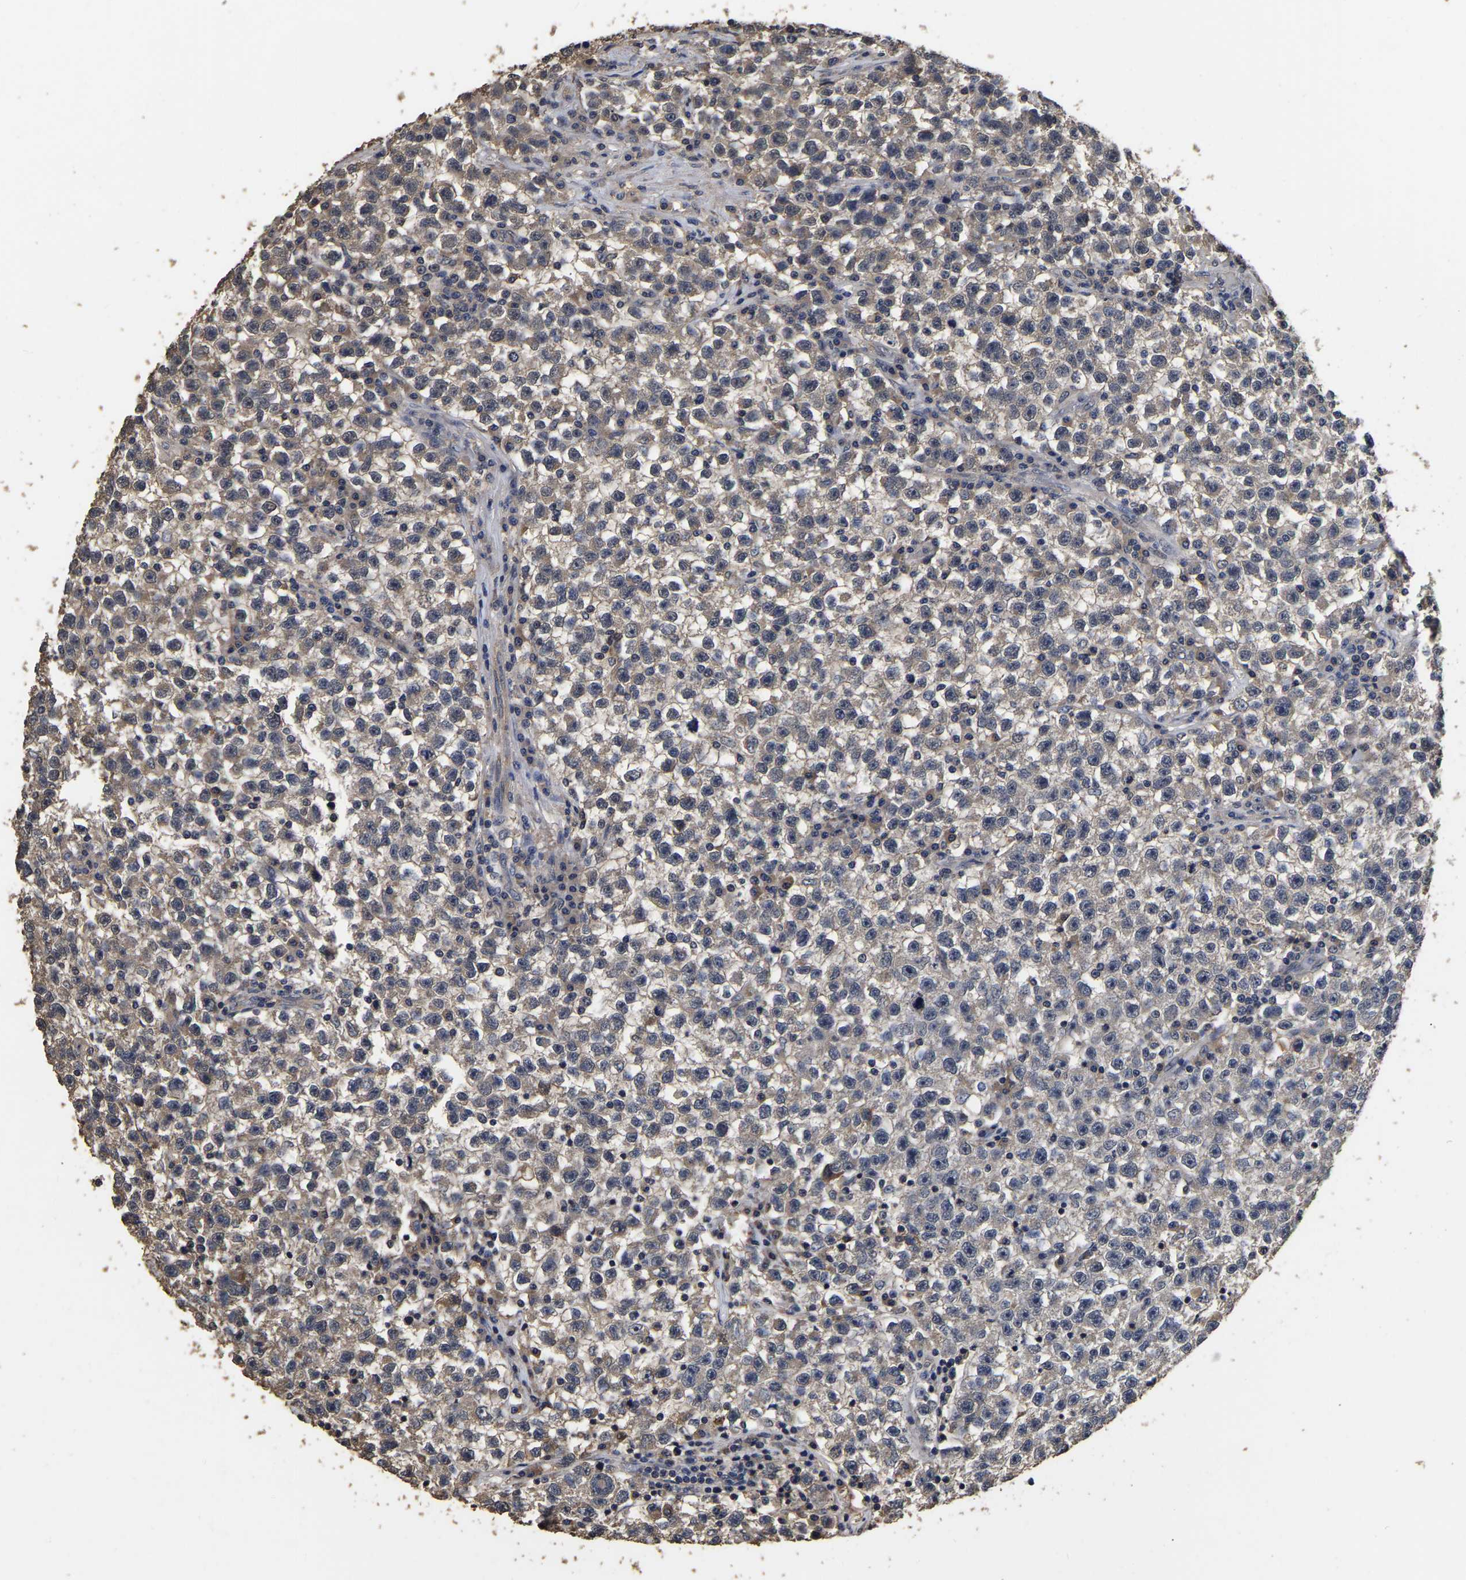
{"staining": {"intensity": "weak", "quantity": ">75%", "location": "cytoplasmic/membranous"}, "tissue": "testis cancer", "cell_type": "Tumor cells", "image_type": "cancer", "snomed": [{"axis": "morphology", "description": "Seminoma, NOS"}, {"axis": "topography", "description": "Testis"}], "caption": "Seminoma (testis) stained for a protein (brown) exhibits weak cytoplasmic/membranous positive expression in approximately >75% of tumor cells.", "gene": "STK32C", "patient": {"sex": "male", "age": 22}}